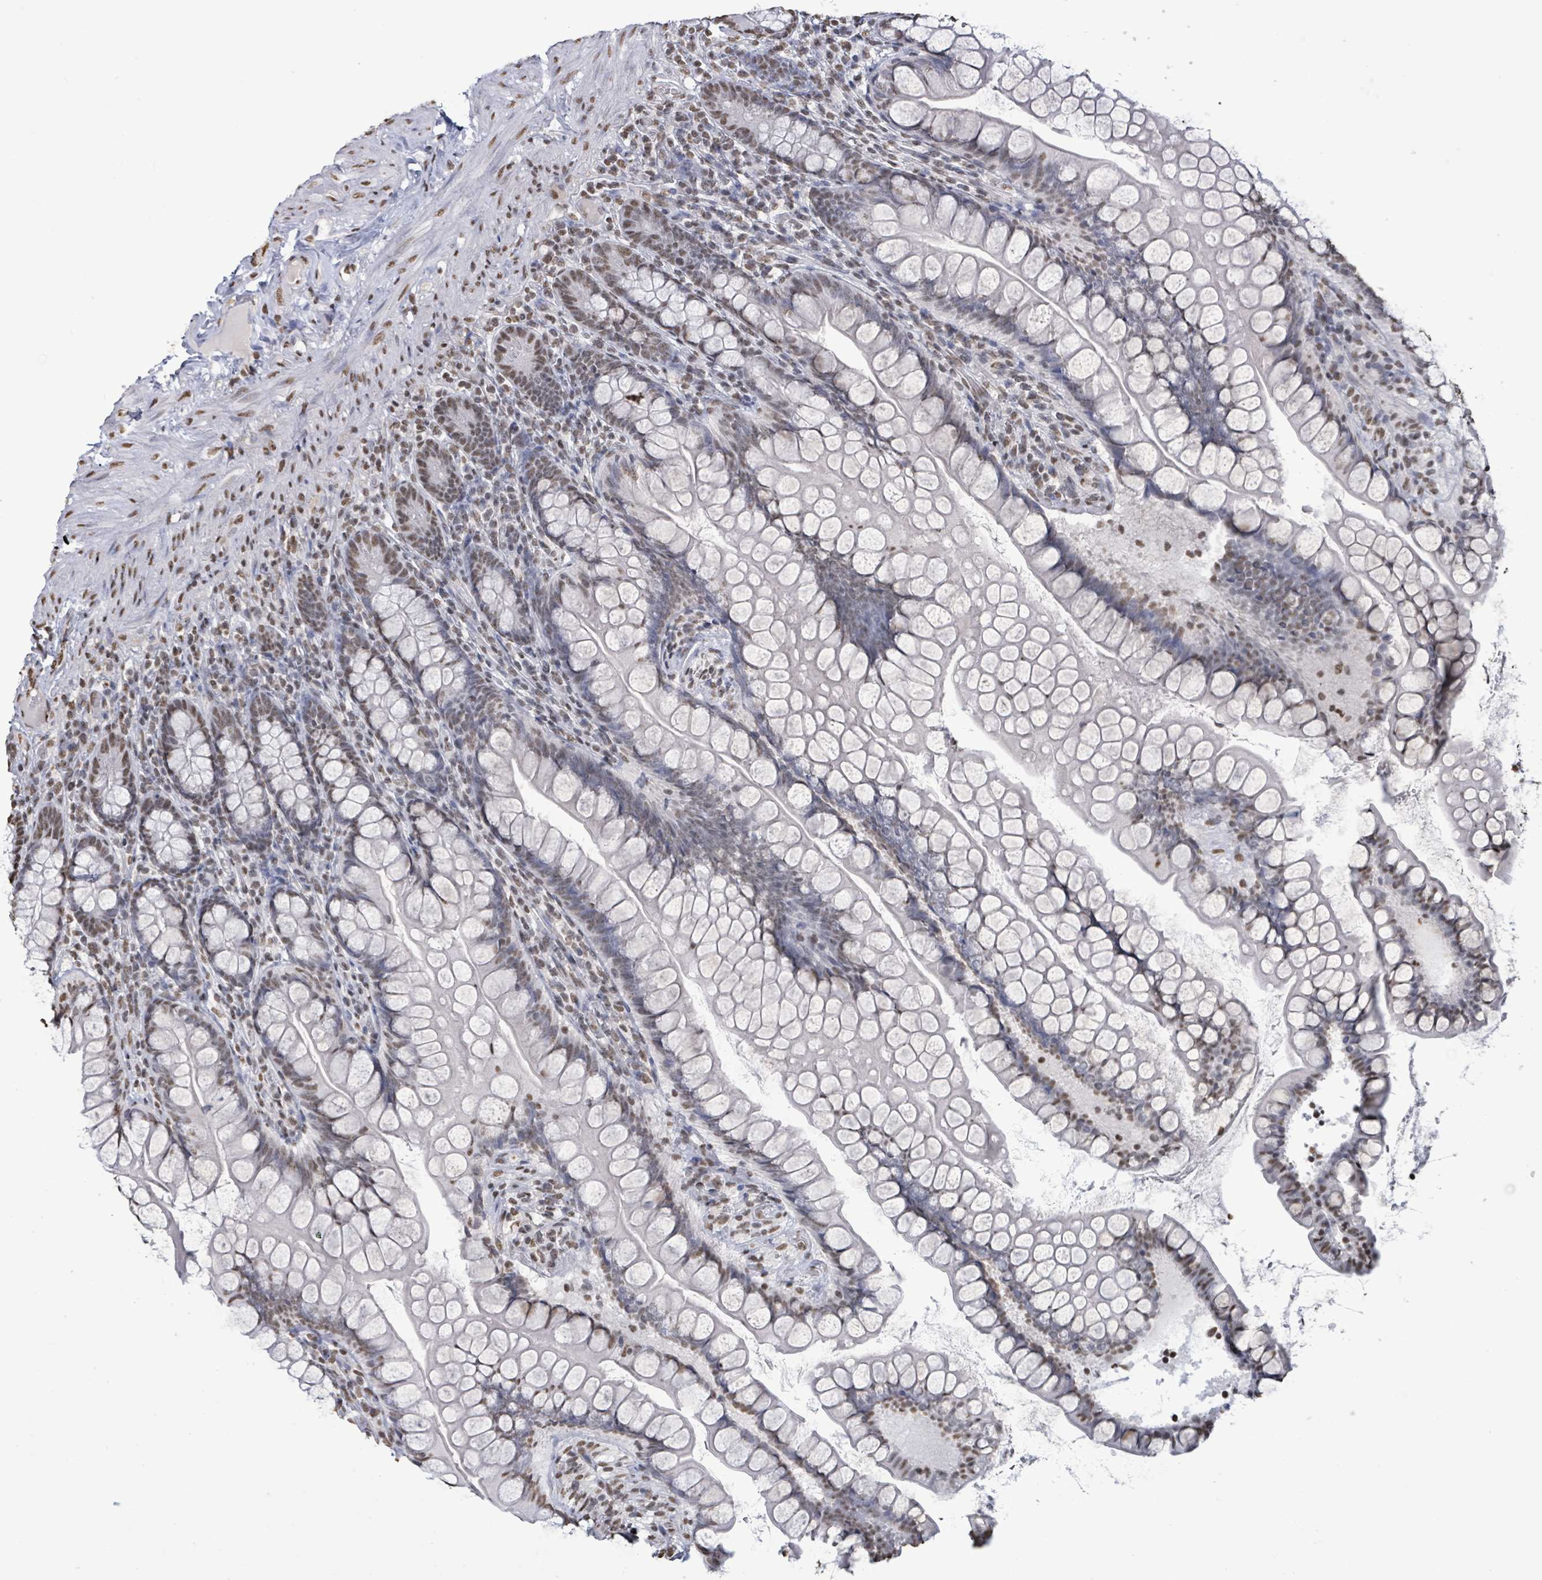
{"staining": {"intensity": "moderate", "quantity": "<25%", "location": "nuclear"}, "tissue": "small intestine", "cell_type": "Glandular cells", "image_type": "normal", "snomed": [{"axis": "morphology", "description": "Normal tissue, NOS"}, {"axis": "topography", "description": "Small intestine"}], "caption": "A low amount of moderate nuclear expression is present in about <25% of glandular cells in benign small intestine. (IHC, brightfield microscopy, high magnification).", "gene": "SAMD14", "patient": {"sex": "male", "age": 70}}